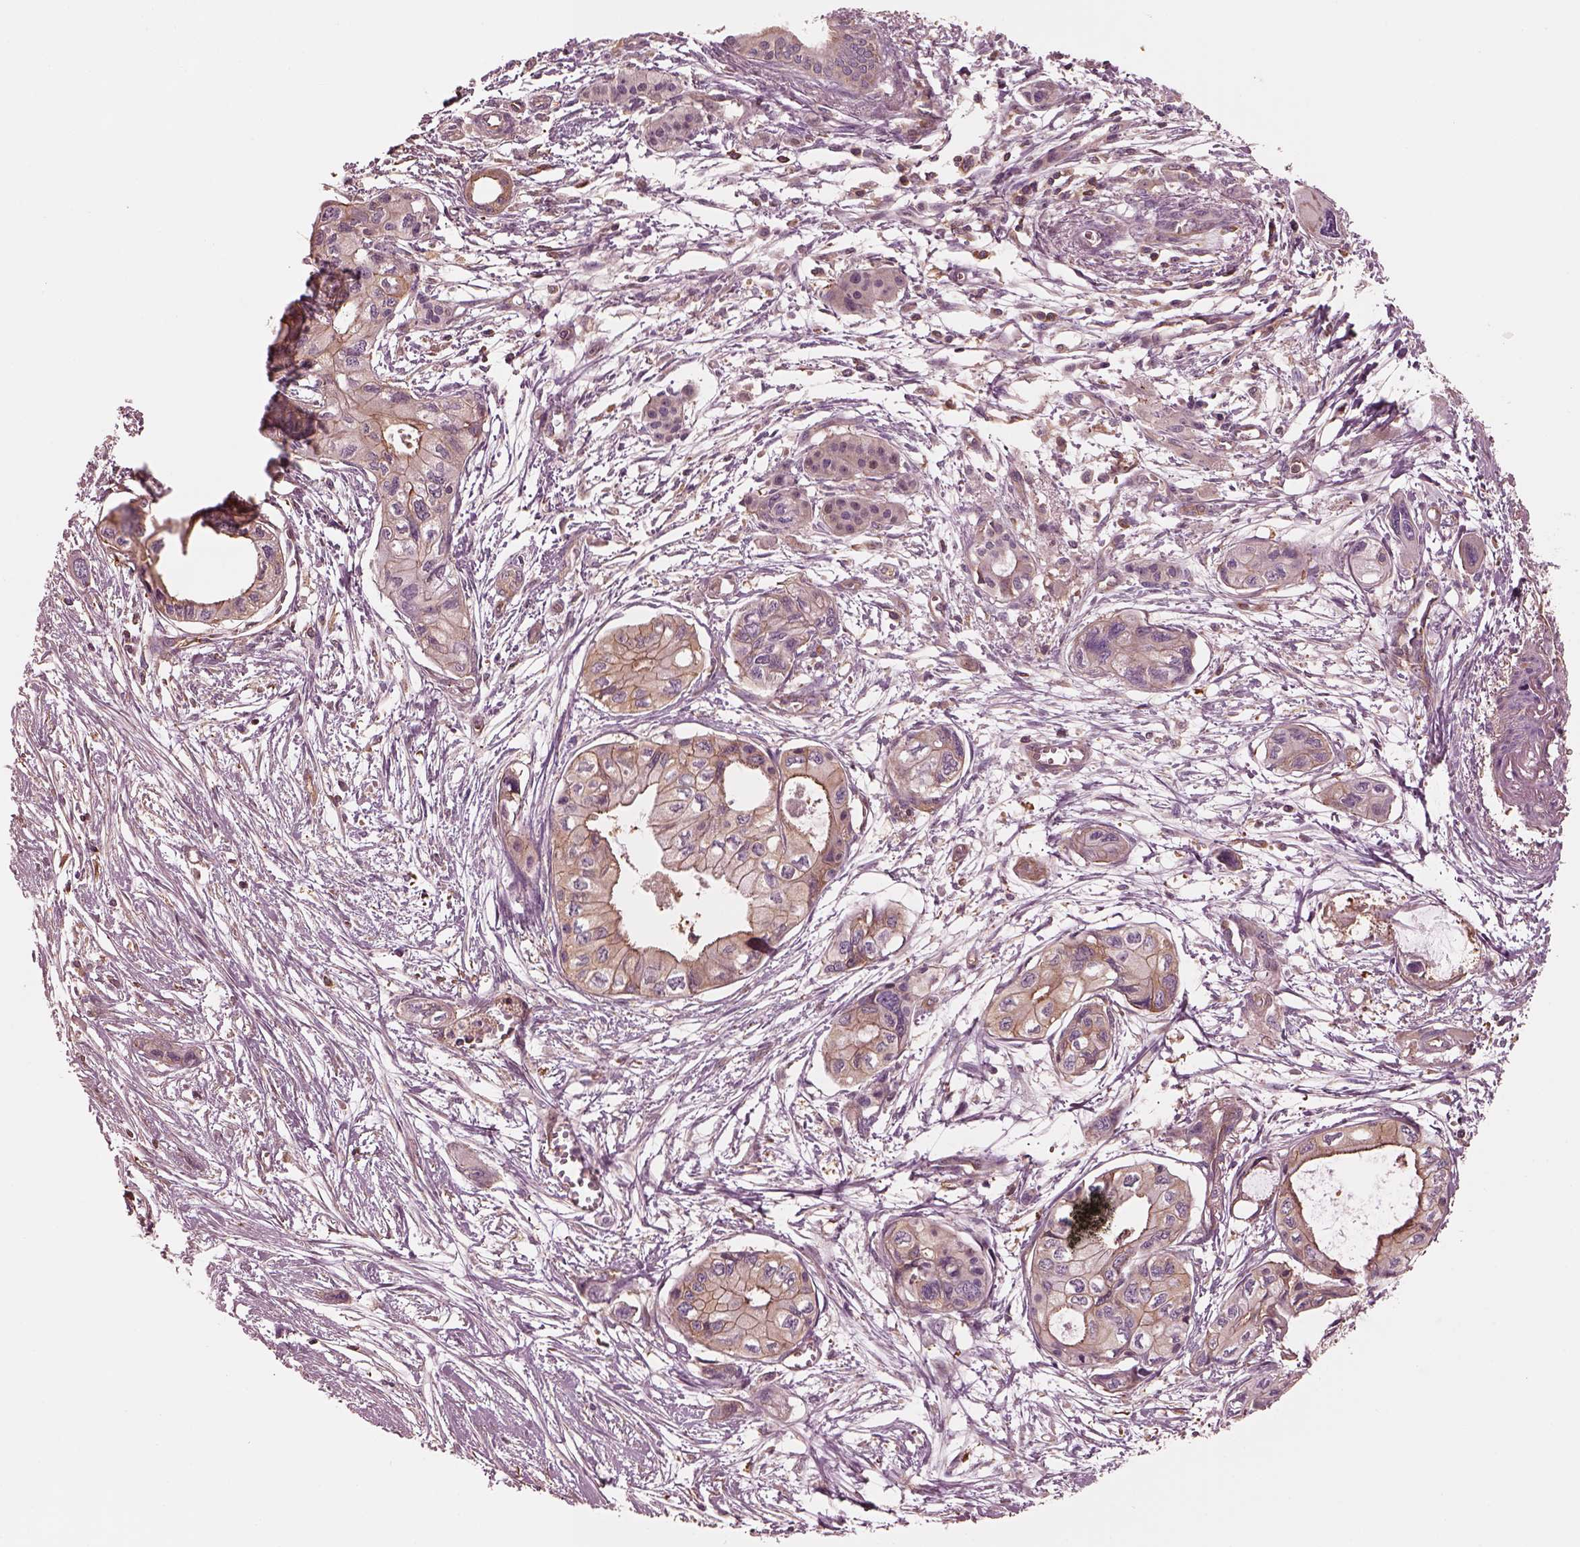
{"staining": {"intensity": "moderate", "quantity": "25%-75%", "location": "cytoplasmic/membranous"}, "tissue": "pancreatic cancer", "cell_type": "Tumor cells", "image_type": "cancer", "snomed": [{"axis": "morphology", "description": "Adenocarcinoma, NOS"}, {"axis": "topography", "description": "Pancreas"}], "caption": "Brown immunohistochemical staining in human pancreatic cancer demonstrates moderate cytoplasmic/membranous expression in approximately 25%-75% of tumor cells.", "gene": "STK33", "patient": {"sex": "female", "age": 76}}